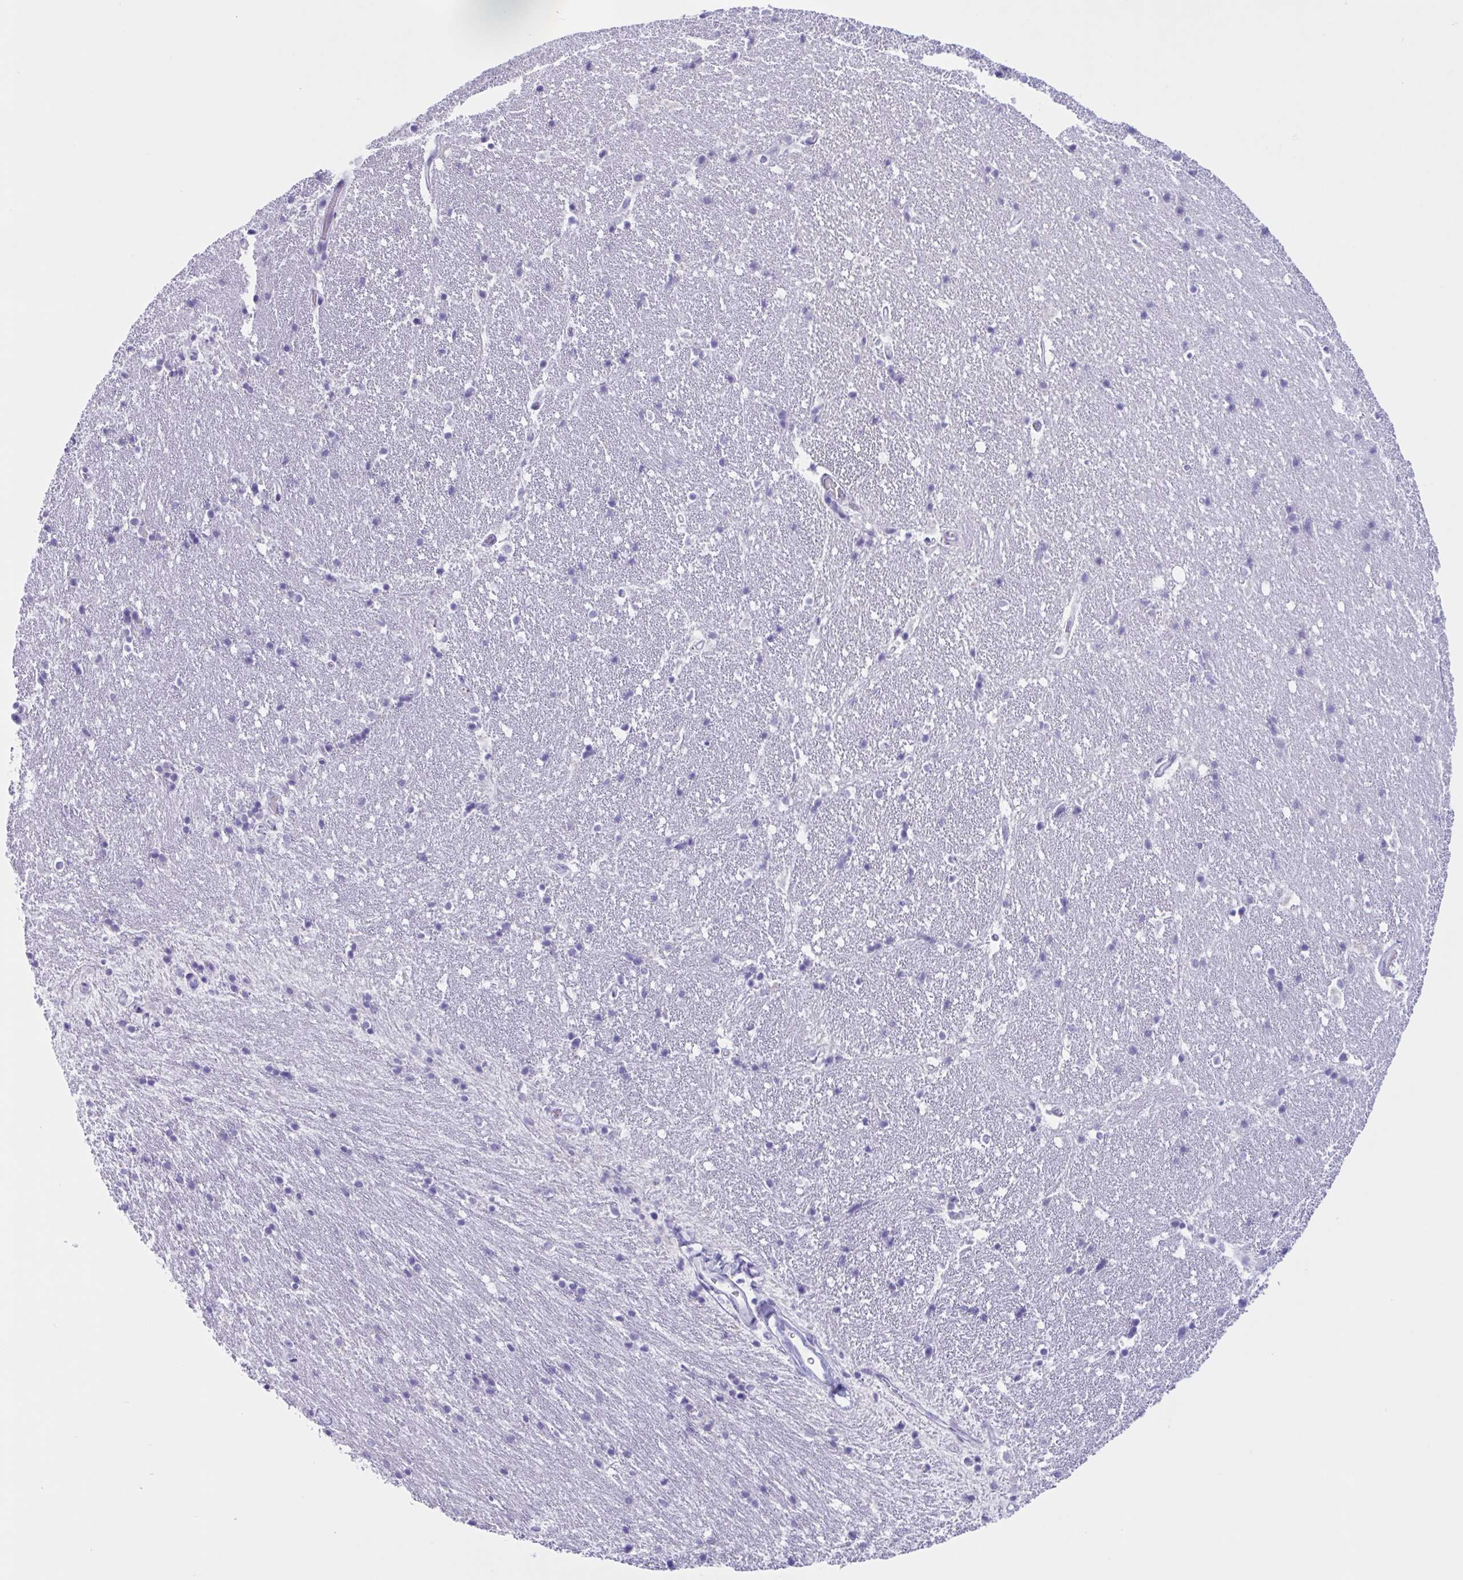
{"staining": {"intensity": "negative", "quantity": "none", "location": "none"}, "tissue": "hippocampus", "cell_type": "Glial cells", "image_type": "normal", "snomed": [{"axis": "morphology", "description": "Normal tissue, NOS"}, {"axis": "topography", "description": "Hippocampus"}], "caption": "IHC histopathology image of normal hippocampus: human hippocampus stained with DAB (3,3'-diaminobenzidine) displays no significant protein expression in glial cells. (DAB immunohistochemistry (IHC) with hematoxylin counter stain).", "gene": "XCL1", "patient": {"sex": "male", "age": 63}}